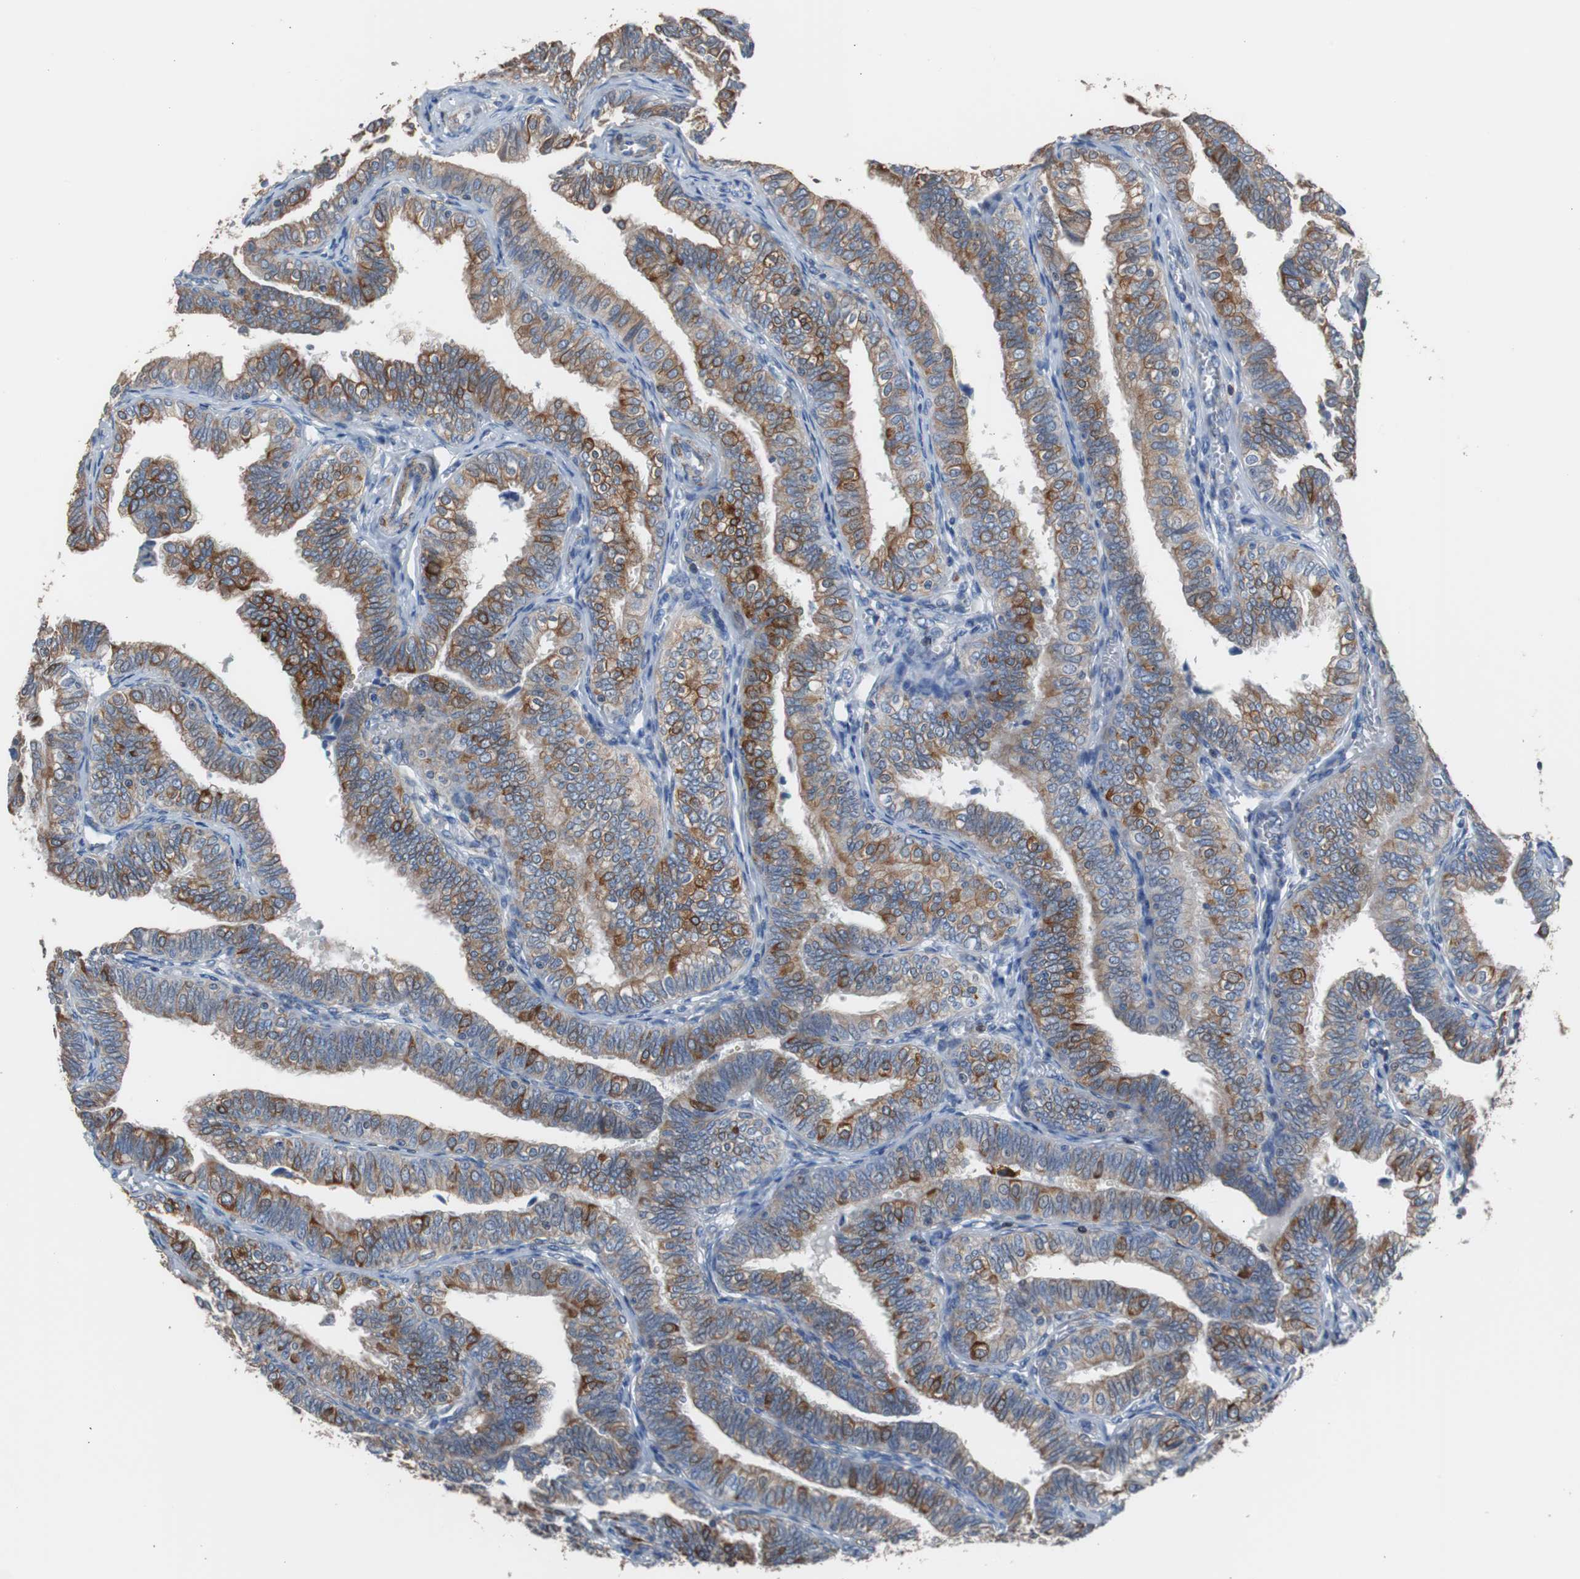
{"staining": {"intensity": "moderate", "quantity": ">75%", "location": "cytoplasmic/membranous"}, "tissue": "fallopian tube", "cell_type": "Glandular cells", "image_type": "normal", "snomed": [{"axis": "morphology", "description": "Normal tissue, NOS"}, {"axis": "topography", "description": "Fallopian tube"}], "caption": "Glandular cells exhibit medium levels of moderate cytoplasmic/membranous staining in about >75% of cells in unremarkable fallopian tube.", "gene": "PBXIP1", "patient": {"sex": "female", "age": 46}}